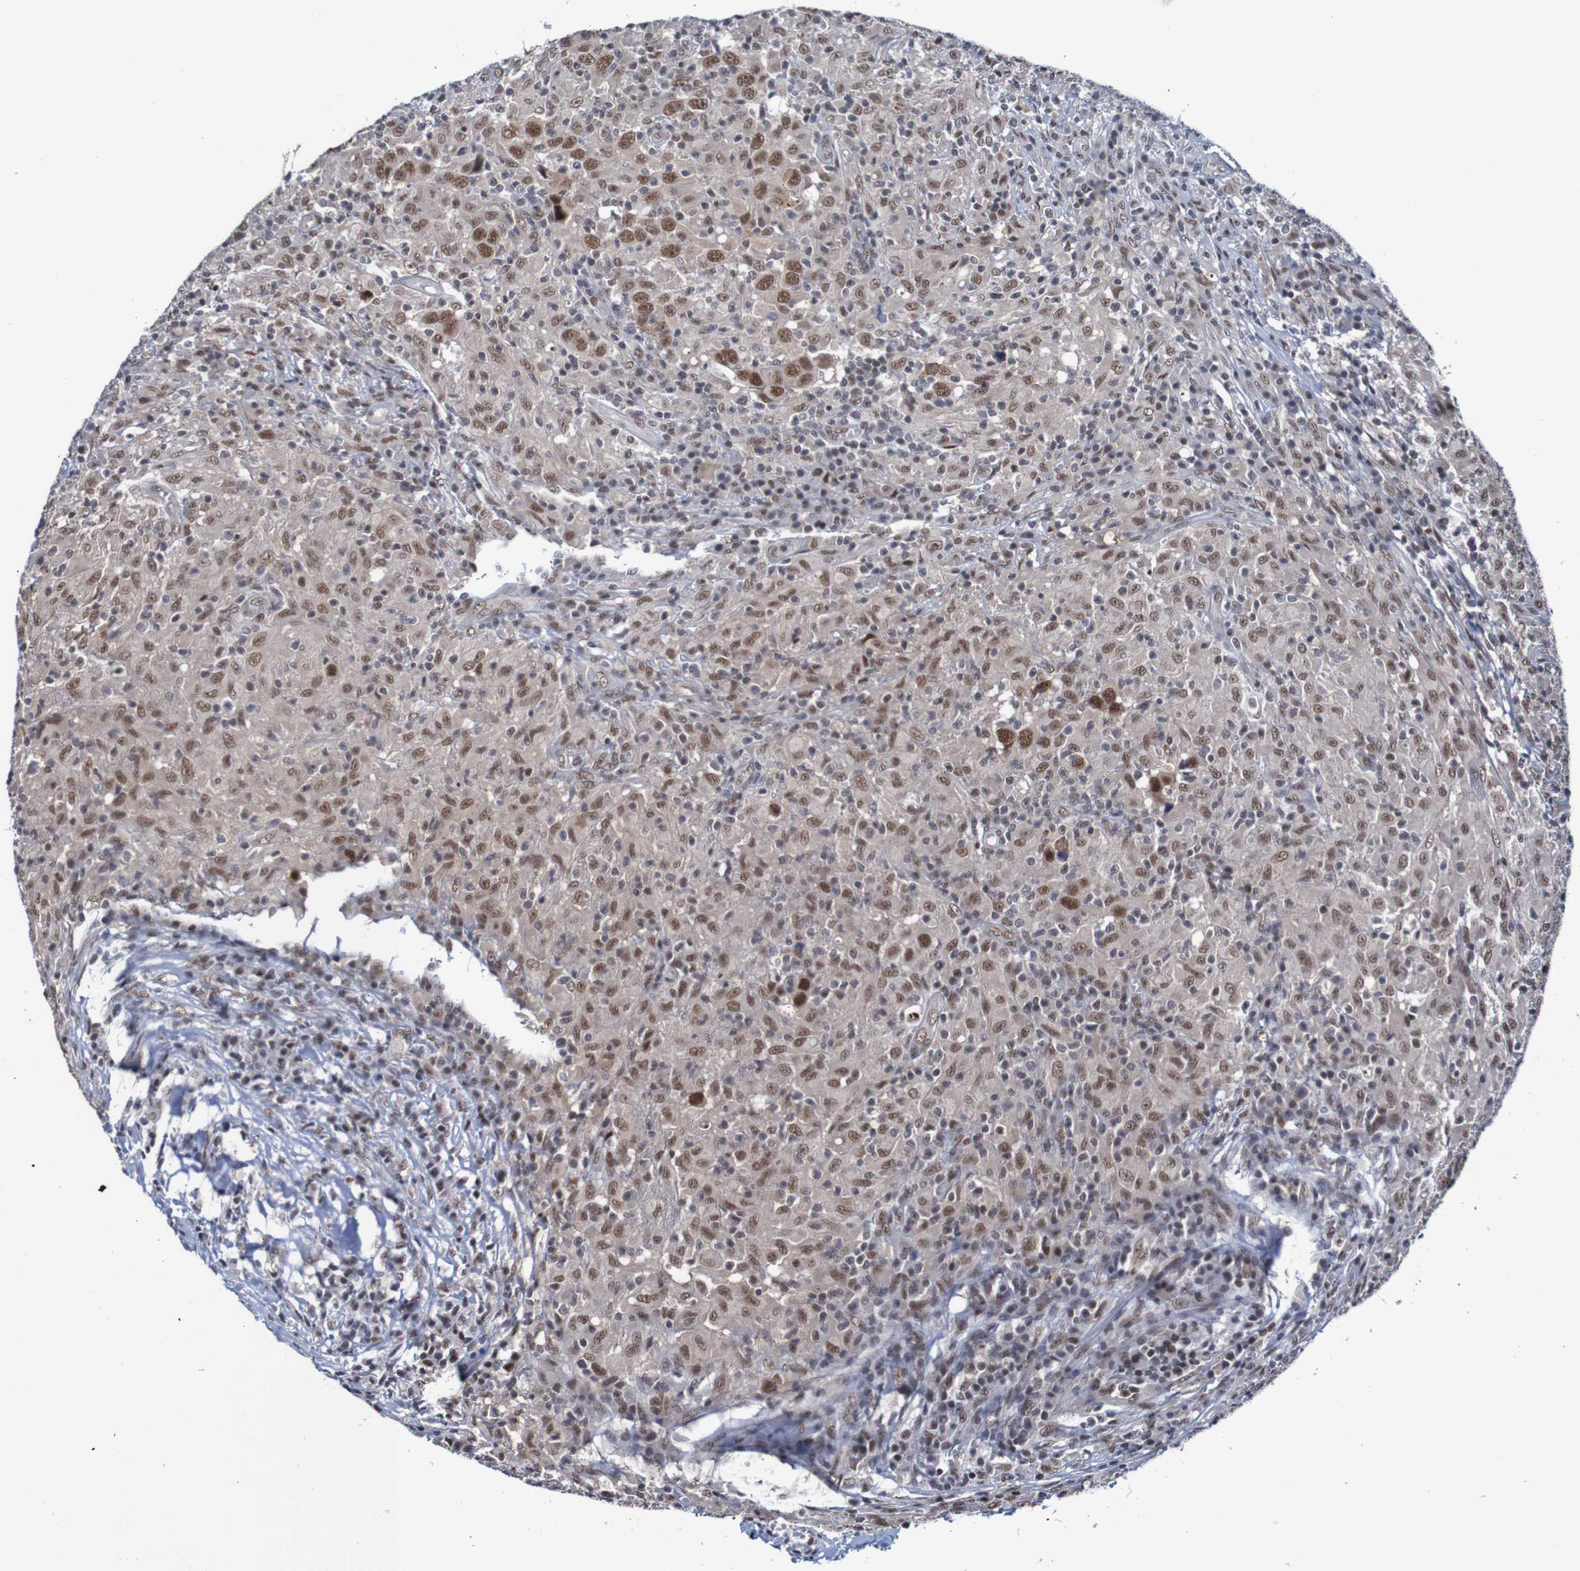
{"staining": {"intensity": "strong", "quantity": ">75%", "location": "nuclear"}, "tissue": "head and neck cancer", "cell_type": "Tumor cells", "image_type": "cancer", "snomed": [{"axis": "morphology", "description": "Adenocarcinoma, NOS"}, {"axis": "topography", "description": "Salivary gland"}, {"axis": "topography", "description": "Head-Neck"}], "caption": "Immunohistochemistry (IHC) photomicrograph of human head and neck cancer (adenocarcinoma) stained for a protein (brown), which exhibits high levels of strong nuclear positivity in about >75% of tumor cells.", "gene": "CDC5L", "patient": {"sex": "female", "age": 65}}